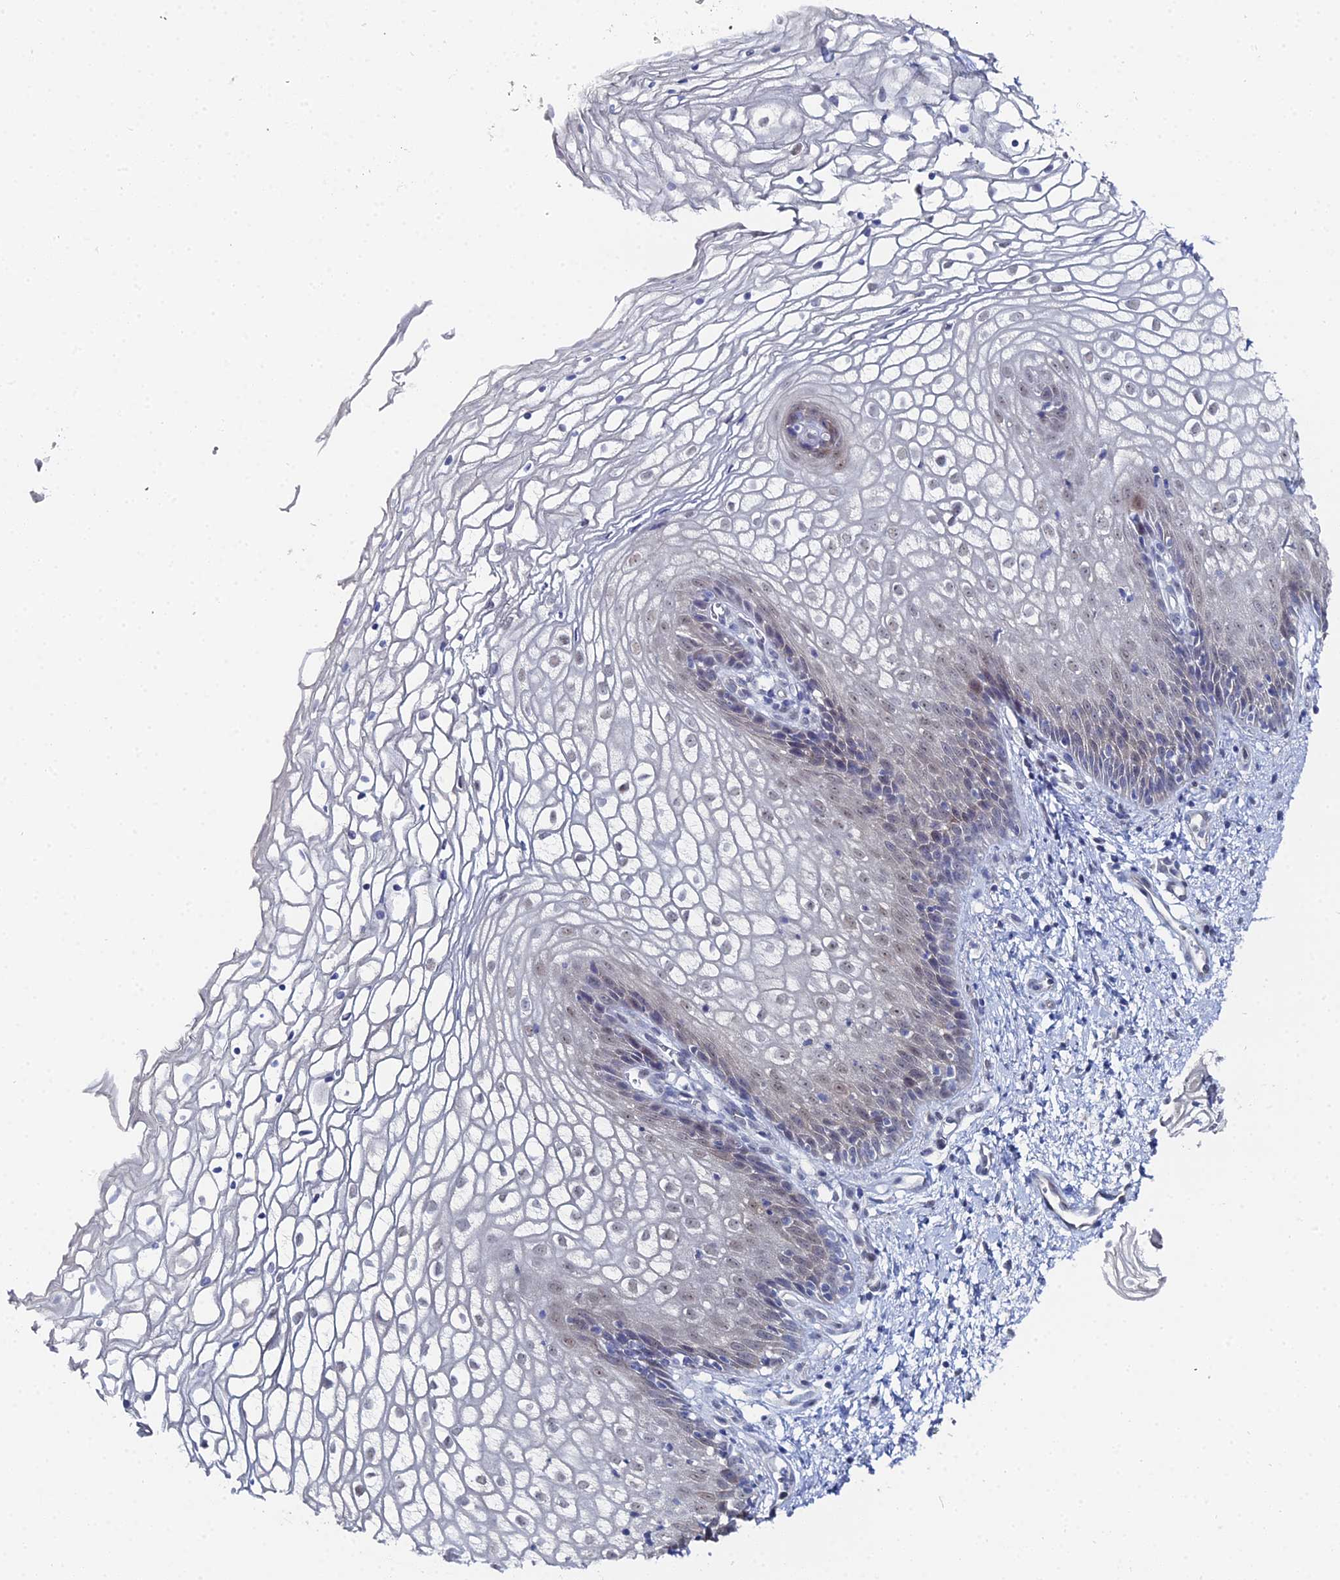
{"staining": {"intensity": "weak", "quantity": "<25%", "location": "nuclear"}, "tissue": "vagina", "cell_type": "Squamous epithelial cells", "image_type": "normal", "snomed": [{"axis": "morphology", "description": "Normal tissue, NOS"}, {"axis": "topography", "description": "Vagina"}], "caption": "Immunohistochemical staining of benign human vagina displays no significant staining in squamous epithelial cells.", "gene": "THAP4", "patient": {"sex": "female", "age": 34}}